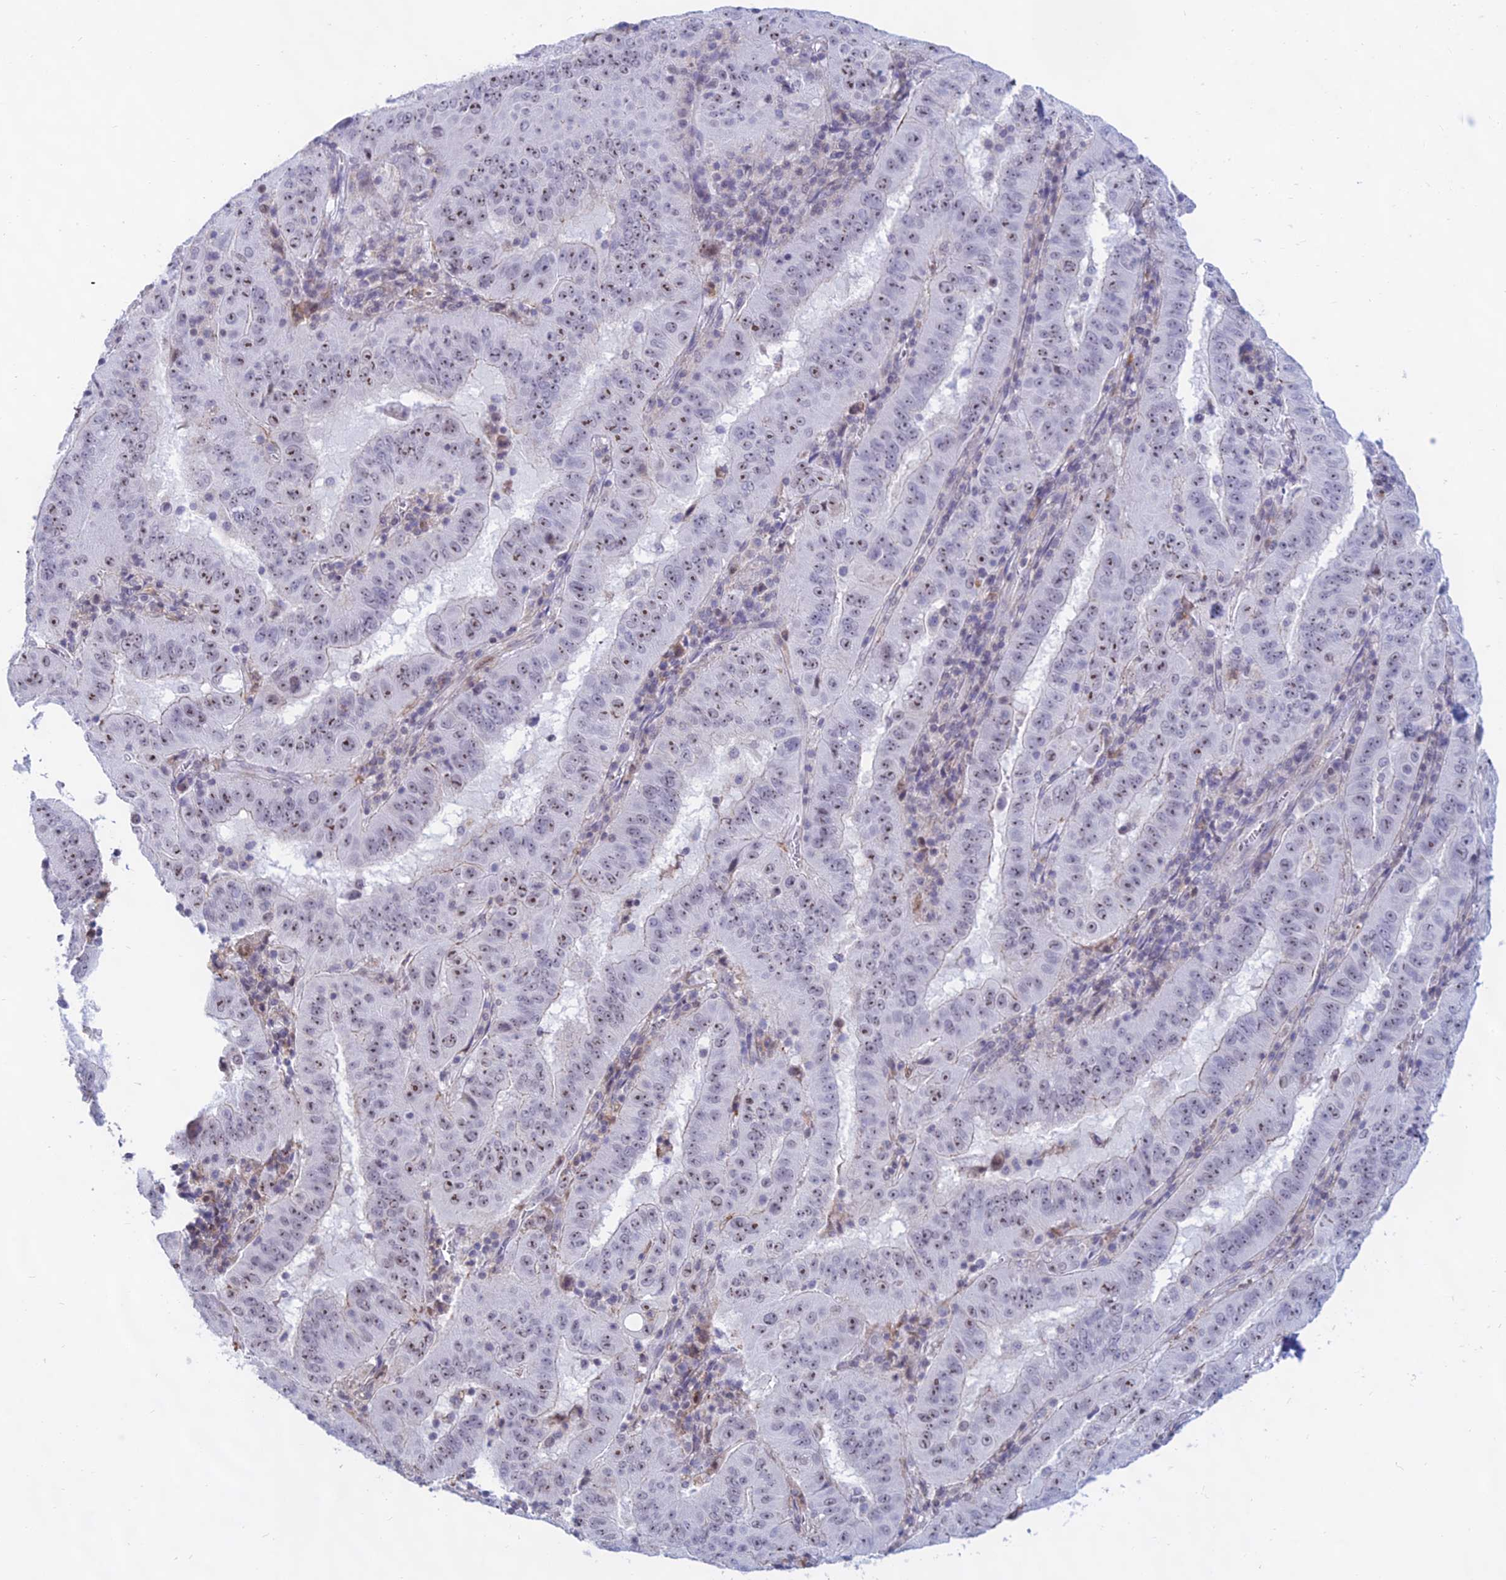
{"staining": {"intensity": "moderate", "quantity": "25%-75%", "location": "nuclear"}, "tissue": "pancreatic cancer", "cell_type": "Tumor cells", "image_type": "cancer", "snomed": [{"axis": "morphology", "description": "Adenocarcinoma, NOS"}, {"axis": "topography", "description": "Pancreas"}], "caption": "A high-resolution micrograph shows immunohistochemistry (IHC) staining of pancreatic cancer (adenocarcinoma), which exhibits moderate nuclear staining in about 25%-75% of tumor cells.", "gene": "KRR1", "patient": {"sex": "male", "age": 63}}